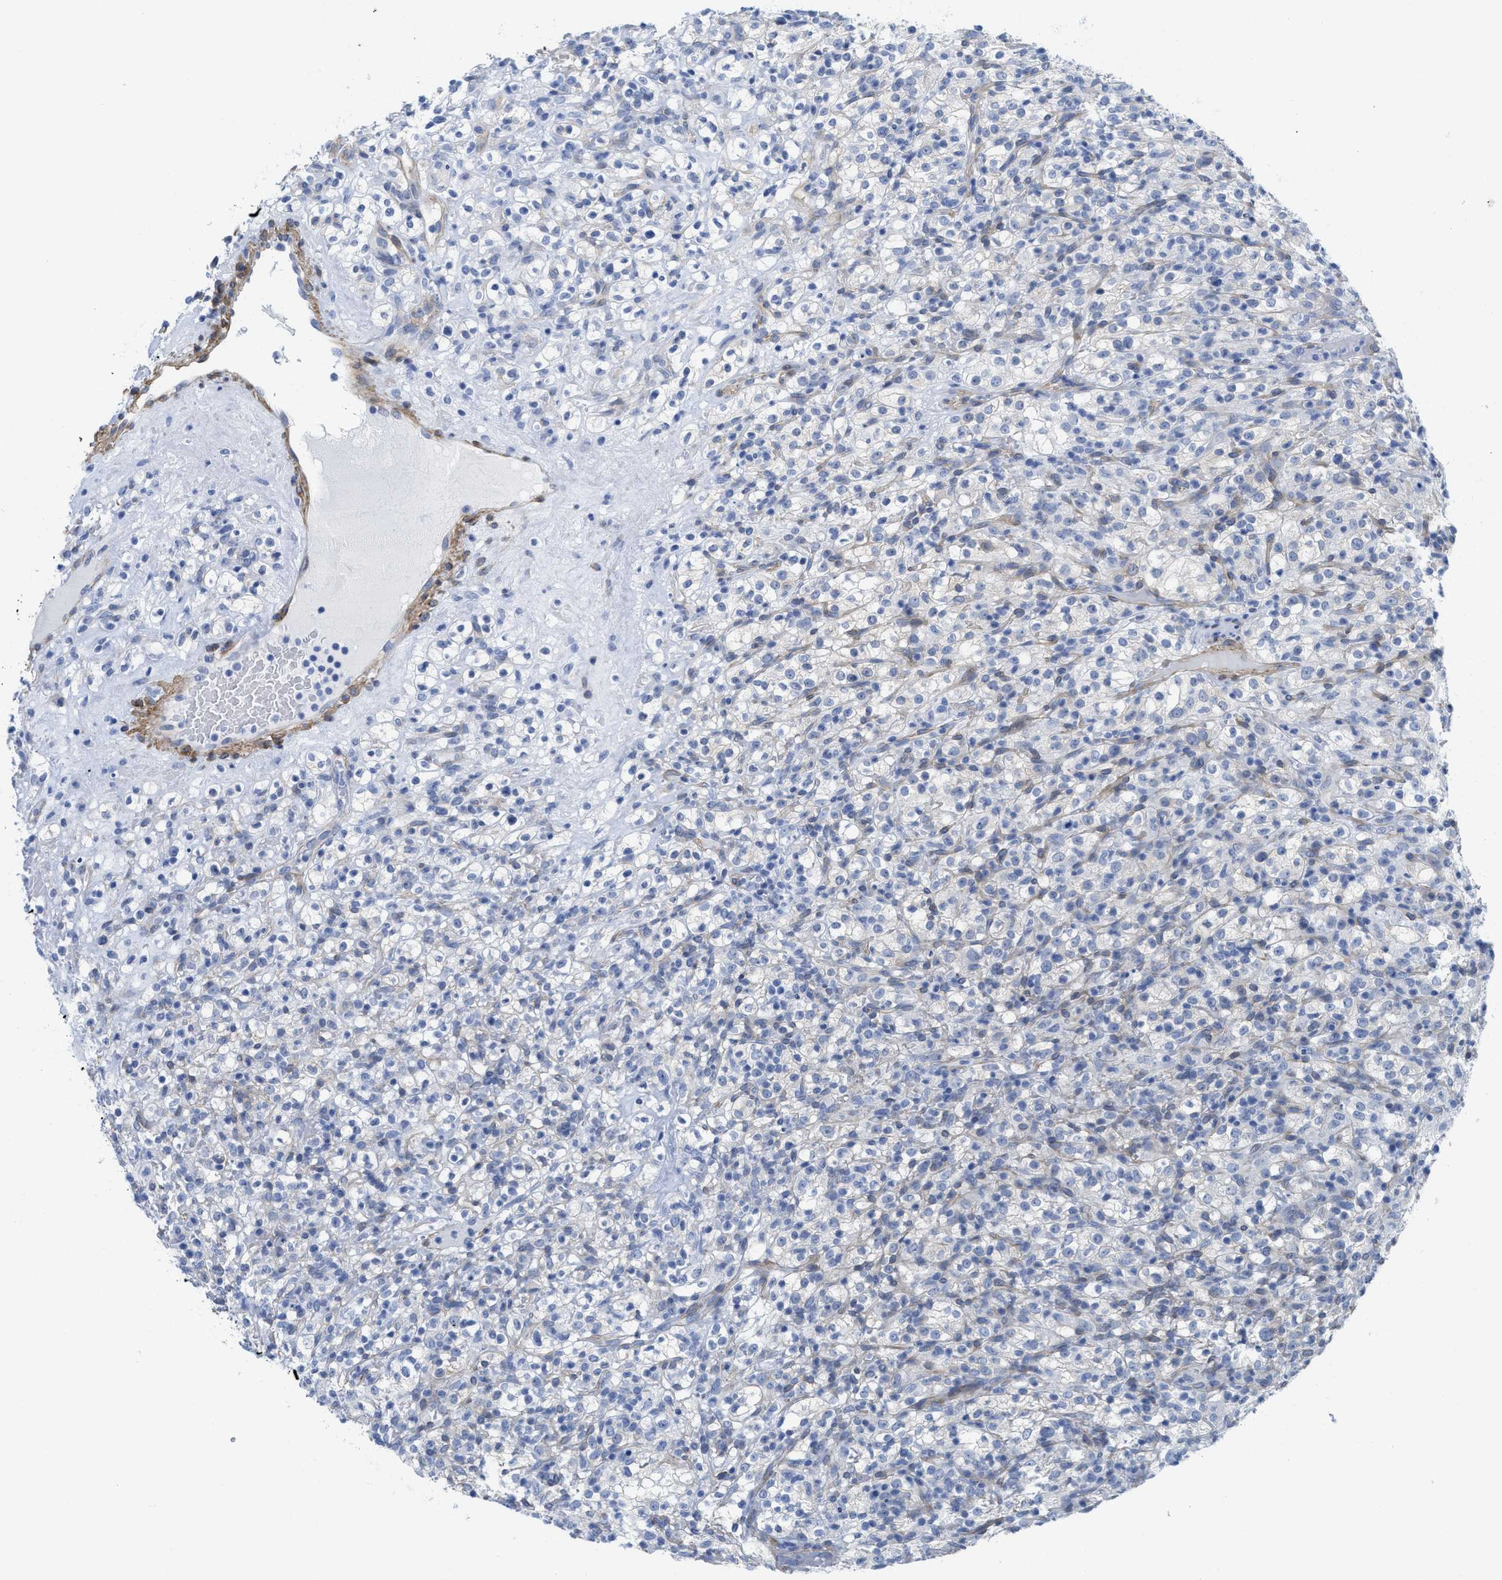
{"staining": {"intensity": "negative", "quantity": "none", "location": "none"}, "tissue": "renal cancer", "cell_type": "Tumor cells", "image_type": "cancer", "snomed": [{"axis": "morphology", "description": "Normal tissue, NOS"}, {"axis": "morphology", "description": "Adenocarcinoma, NOS"}, {"axis": "topography", "description": "Kidney"}], "caption": "High power microscopy histopathology image of an IHC micrograph of renal cancer, revealing no significant positivity in tumor cells. The staining is performed using DAB brown chromogen with nuclei counter-stained in using hematoxylin.", "gene": "TUB", "patient": {"sex": "female", "age": 72}}